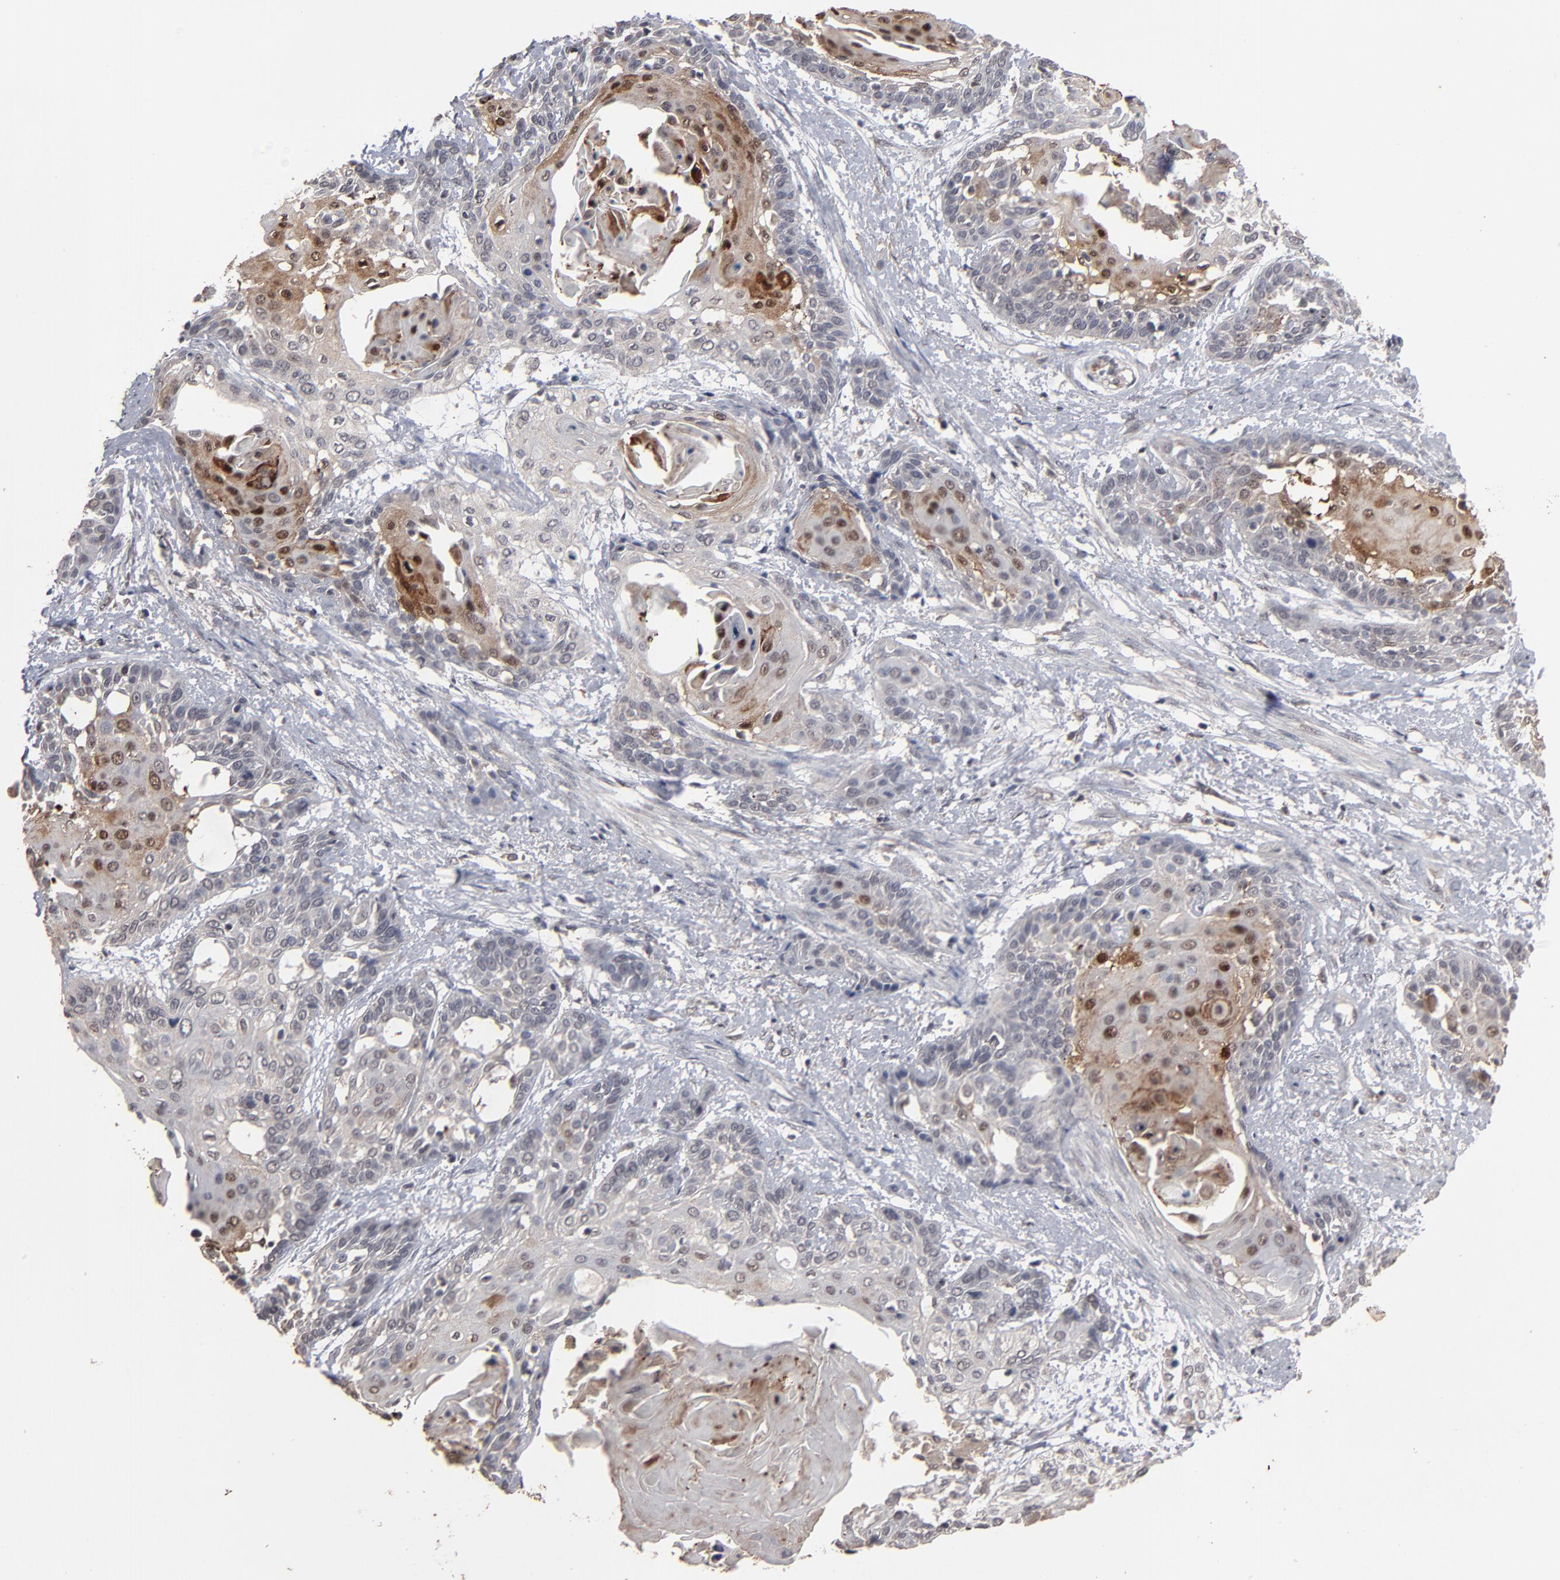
{"staining": {"intensity": "moderate", "quantity": "25%-75%", "location": "cytoplasmic/membranous,nuclear"}, "tissue": "cervical cancer", "cell_type": "Tumor cells", "image_type": "cancer", "snomed": [{"axis": "morphology", "description": "Squamous cell carcinoma, NOS"}, {"axis": "topography", "description": "Cervix"}], "caption": "Cervical cancer stained for a protein (brown) demonstrates moderate cytoplasmic/membranous and nuclear positive expression in about 25%-75% of tumor cells.", "gene": "SLC22A17", "patient": {"sex": "female", "age": 57}}